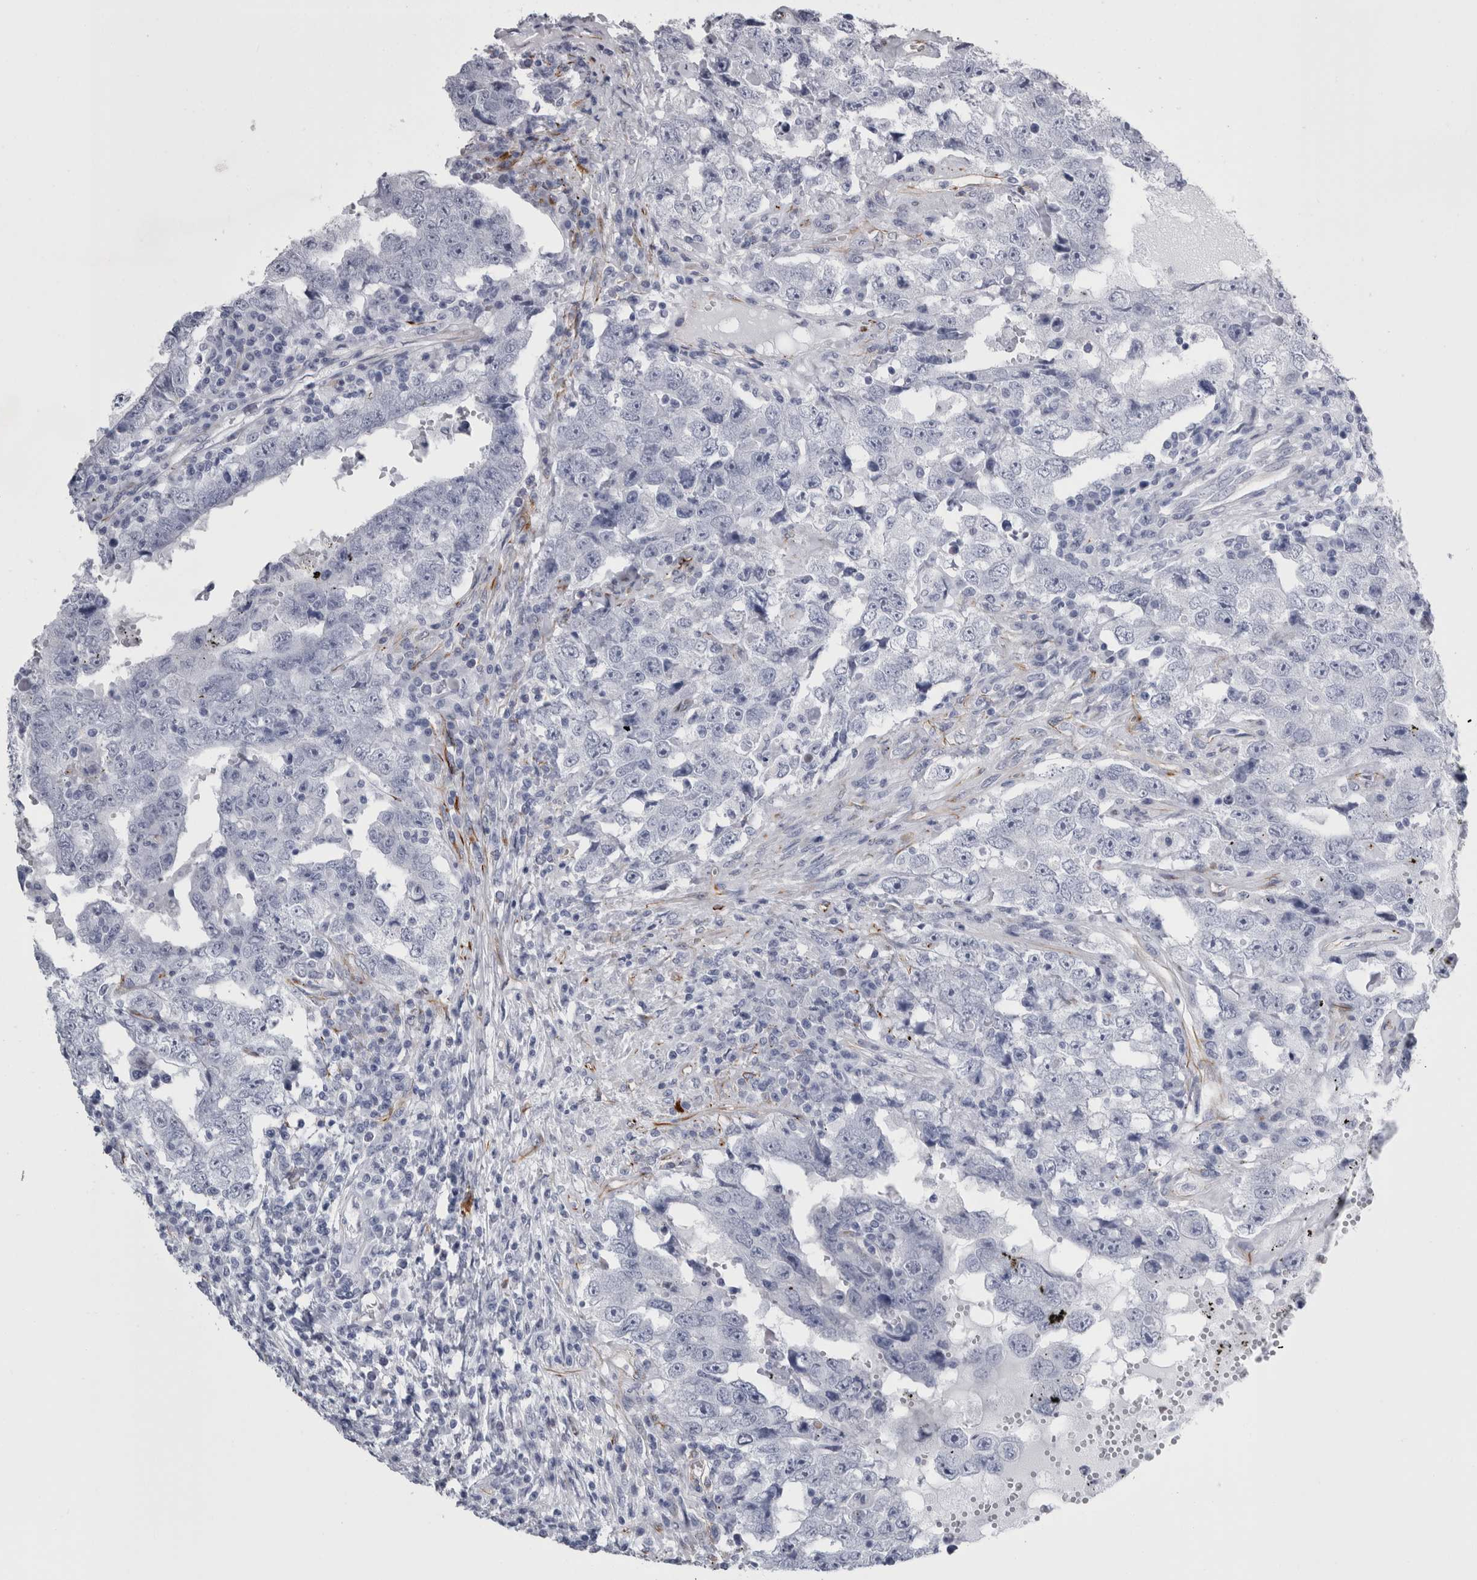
{"staining": {"intensity": "negative", "quantity": "none", "location": "none"}, "tissue": "testis cancer", "cell_type": "Tumor cells", "image_type": "cancer", "snomed": [{"axis": "morphology", "description": "Carcinoma, Embryonal, NOS"}, {"axis": "topography", "description": "Testis"}], "caption": "Immunohistochemistry (IHC) image of testis cancer stained for a protein (brown), which demonstrates no positivity in tumor cells.", "gene": "VWDE", "patient": {"sex": "male", "age": 26}}